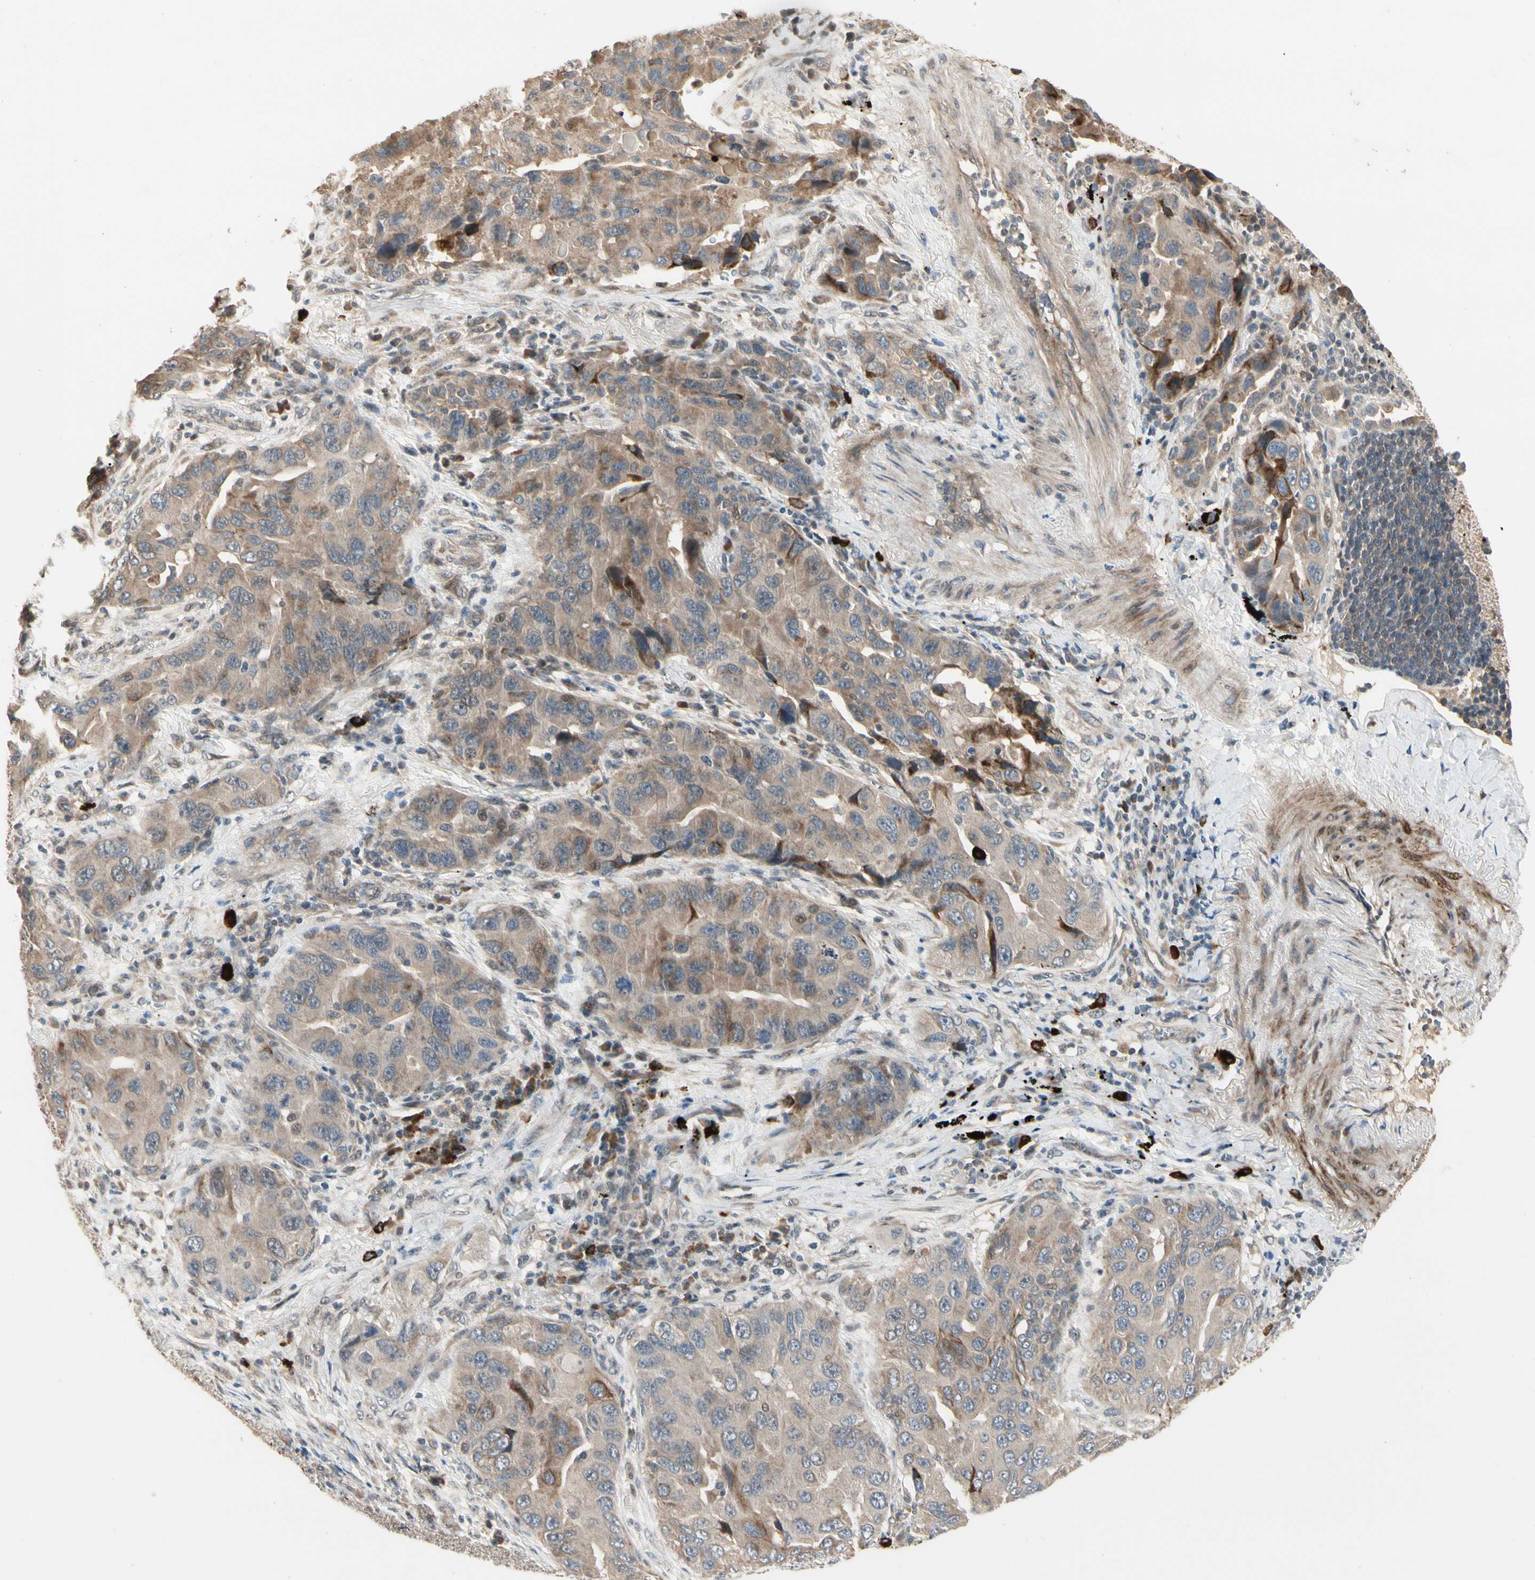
{"staining": {"intensity": "weak", "quantity": ">75%", "location": "cytoplasmic/membranous"}, "tissue": "lung cancer", "cell_type": "Tumor cells", "image_type": "cancer", "snomed": [{"axis": "morphology", "description": "Adenocarcinoma, NOS"}, {"axis": "topography", "description": "Lung"}], "caption": "Lung adenocarcinoma stained with a protein marker demonstrates weak staining in tumor cells.", "gene": "ATG4C", "patient": {"sex": "female", "age": 65}}